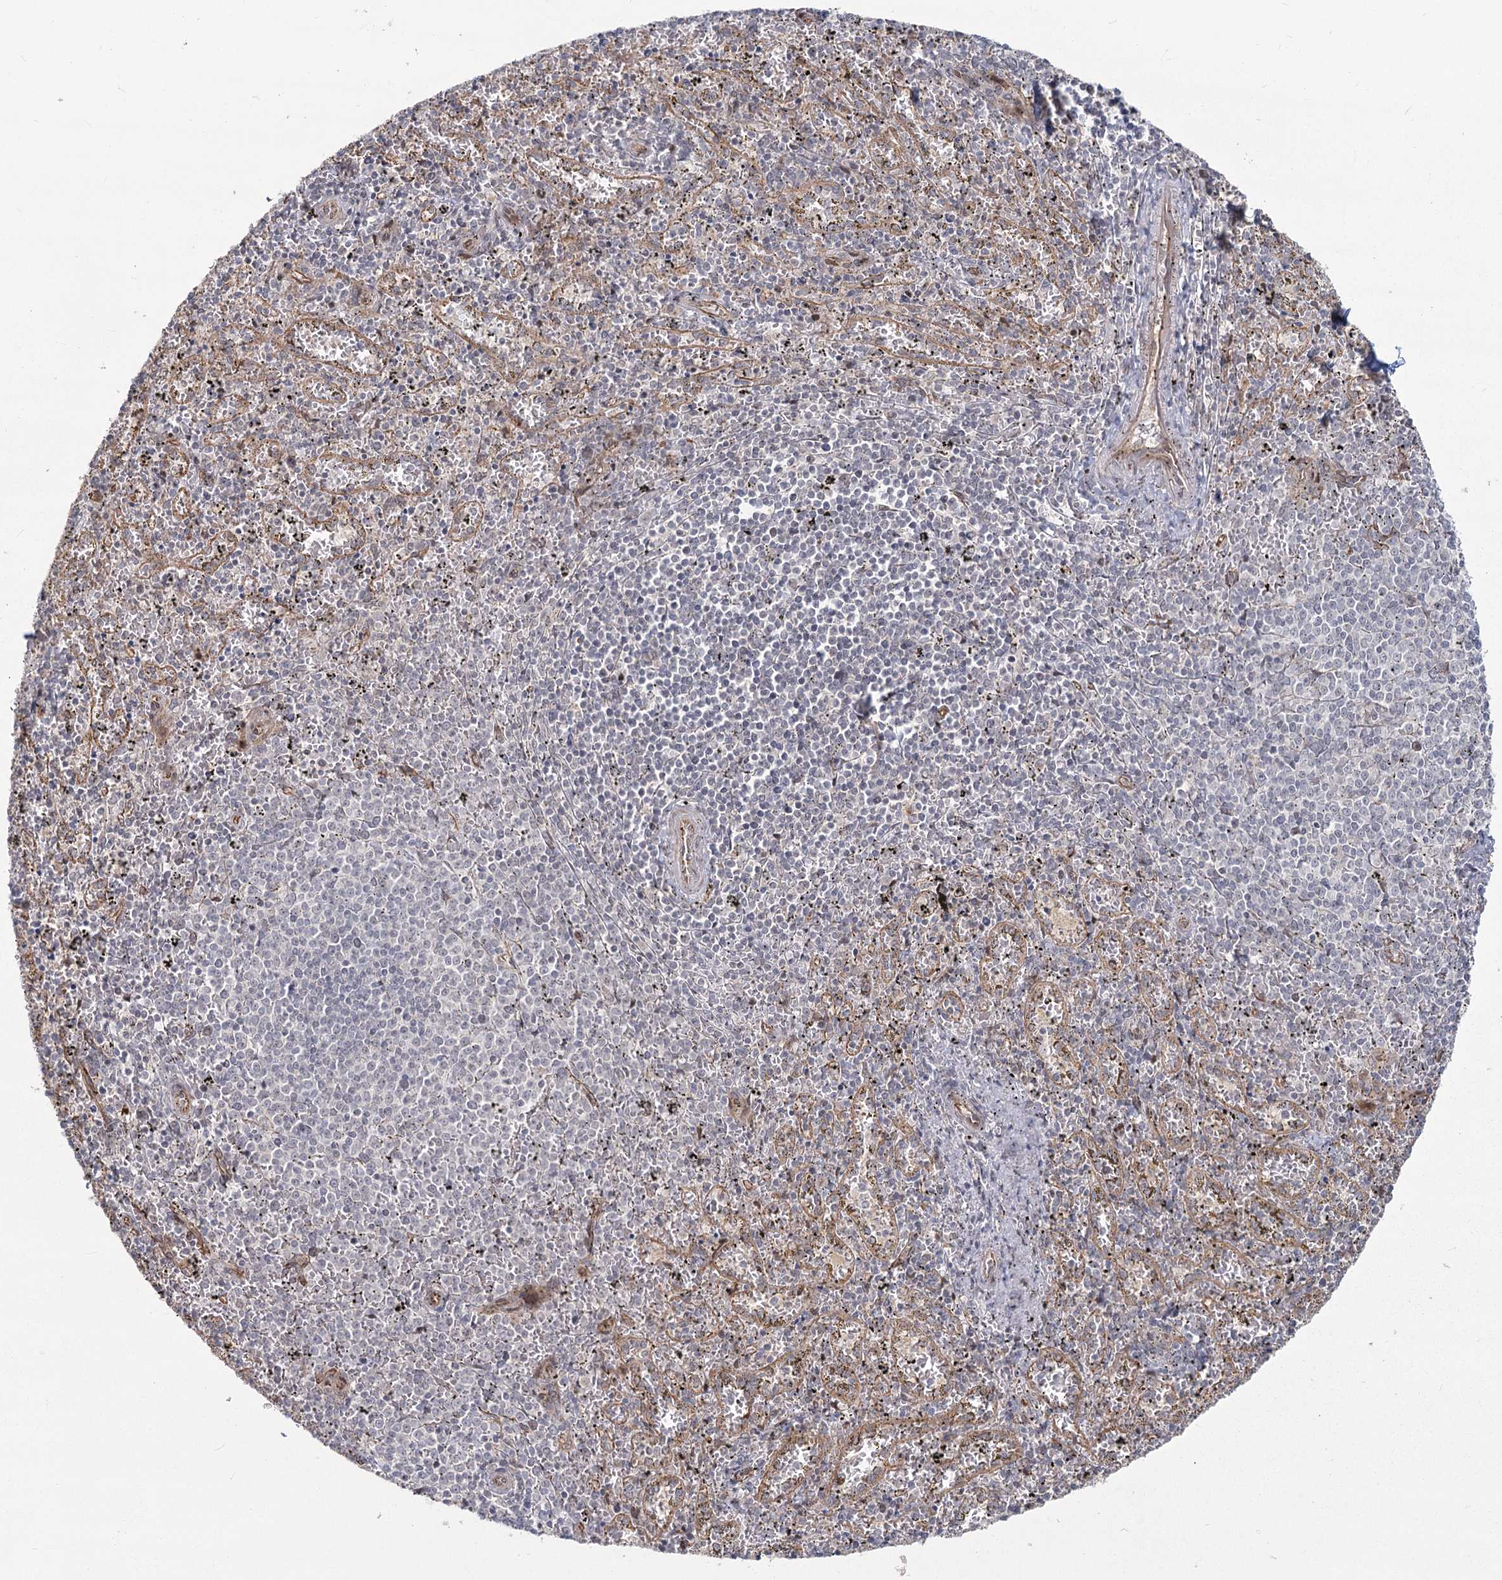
{"staining": {"intensity": "weak", "quantity": "<25%", "location": "cytoplasmic/membranous"}, "tissue": "spleen", "cell_type": "Cells in red pulp", "image_type": "normal", "snomed": [{"axis": "morphology", "description": "Normal tissue, NOS"}, {"axis": "topography", "description": "Spleen"}], "caption": "A histopathology image of spleen stained for a protein demonstrates no brown staining in cells in red pulp.", "gene": "AP2M1", "patient": {"sex": "male", "age": 11}}